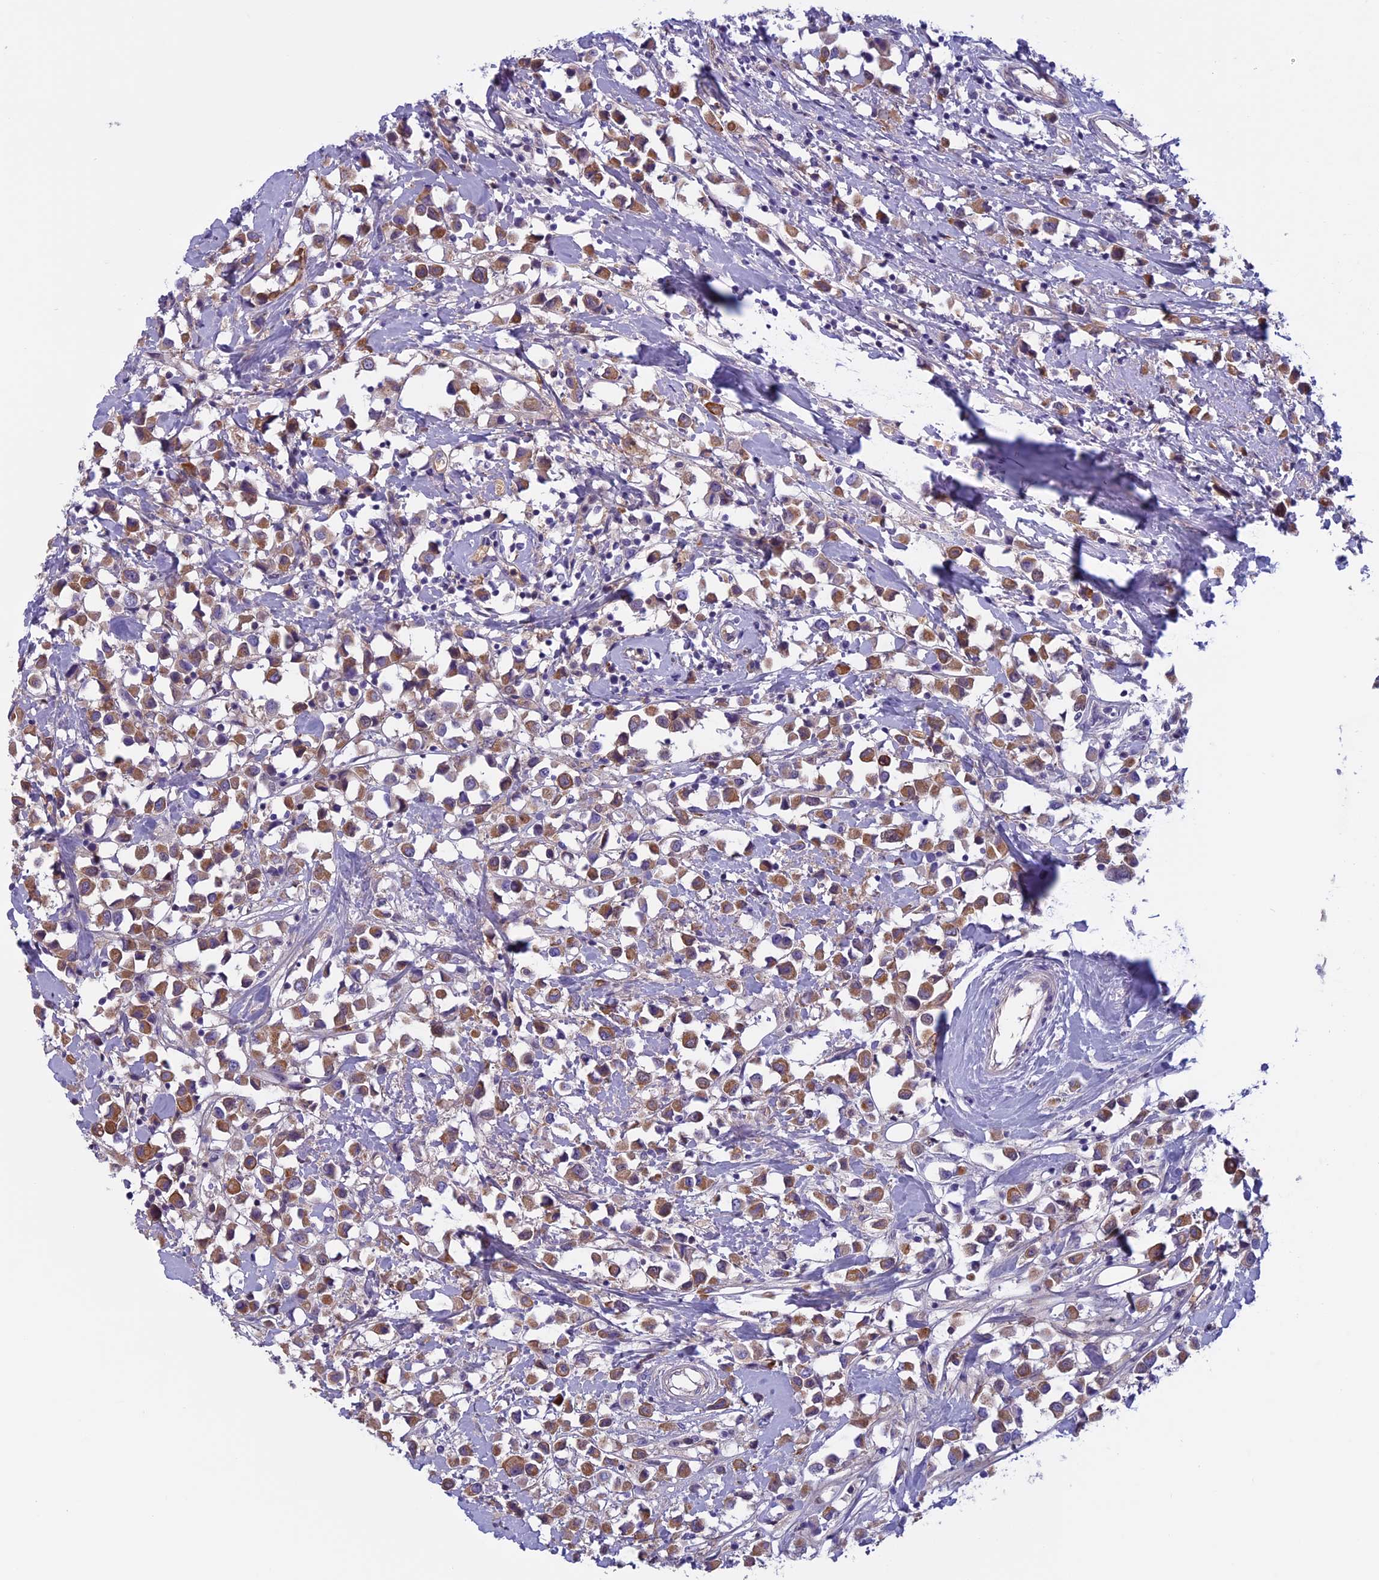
{"staining": {"intensity": "moderate", "quantity": ">75%", "location": "cytoplasmic/membranous"}, "tissue": "breast cancer", "cell_type": "Tumor cells", "image_type": "cancer", "snomed": [{"axis": "morphology", "description": "Duct carcinoma"}, {"axis": "topography", "description": "Breast"}], "caption": "Breast infiltrating ductal carcinoma stained with IHC exhibits moderate cytoplasmic/membranous staining in about >75% of tumor cells.", "gene": "ANGPTL2", "patient": {"sex": "female", "age": 61}}